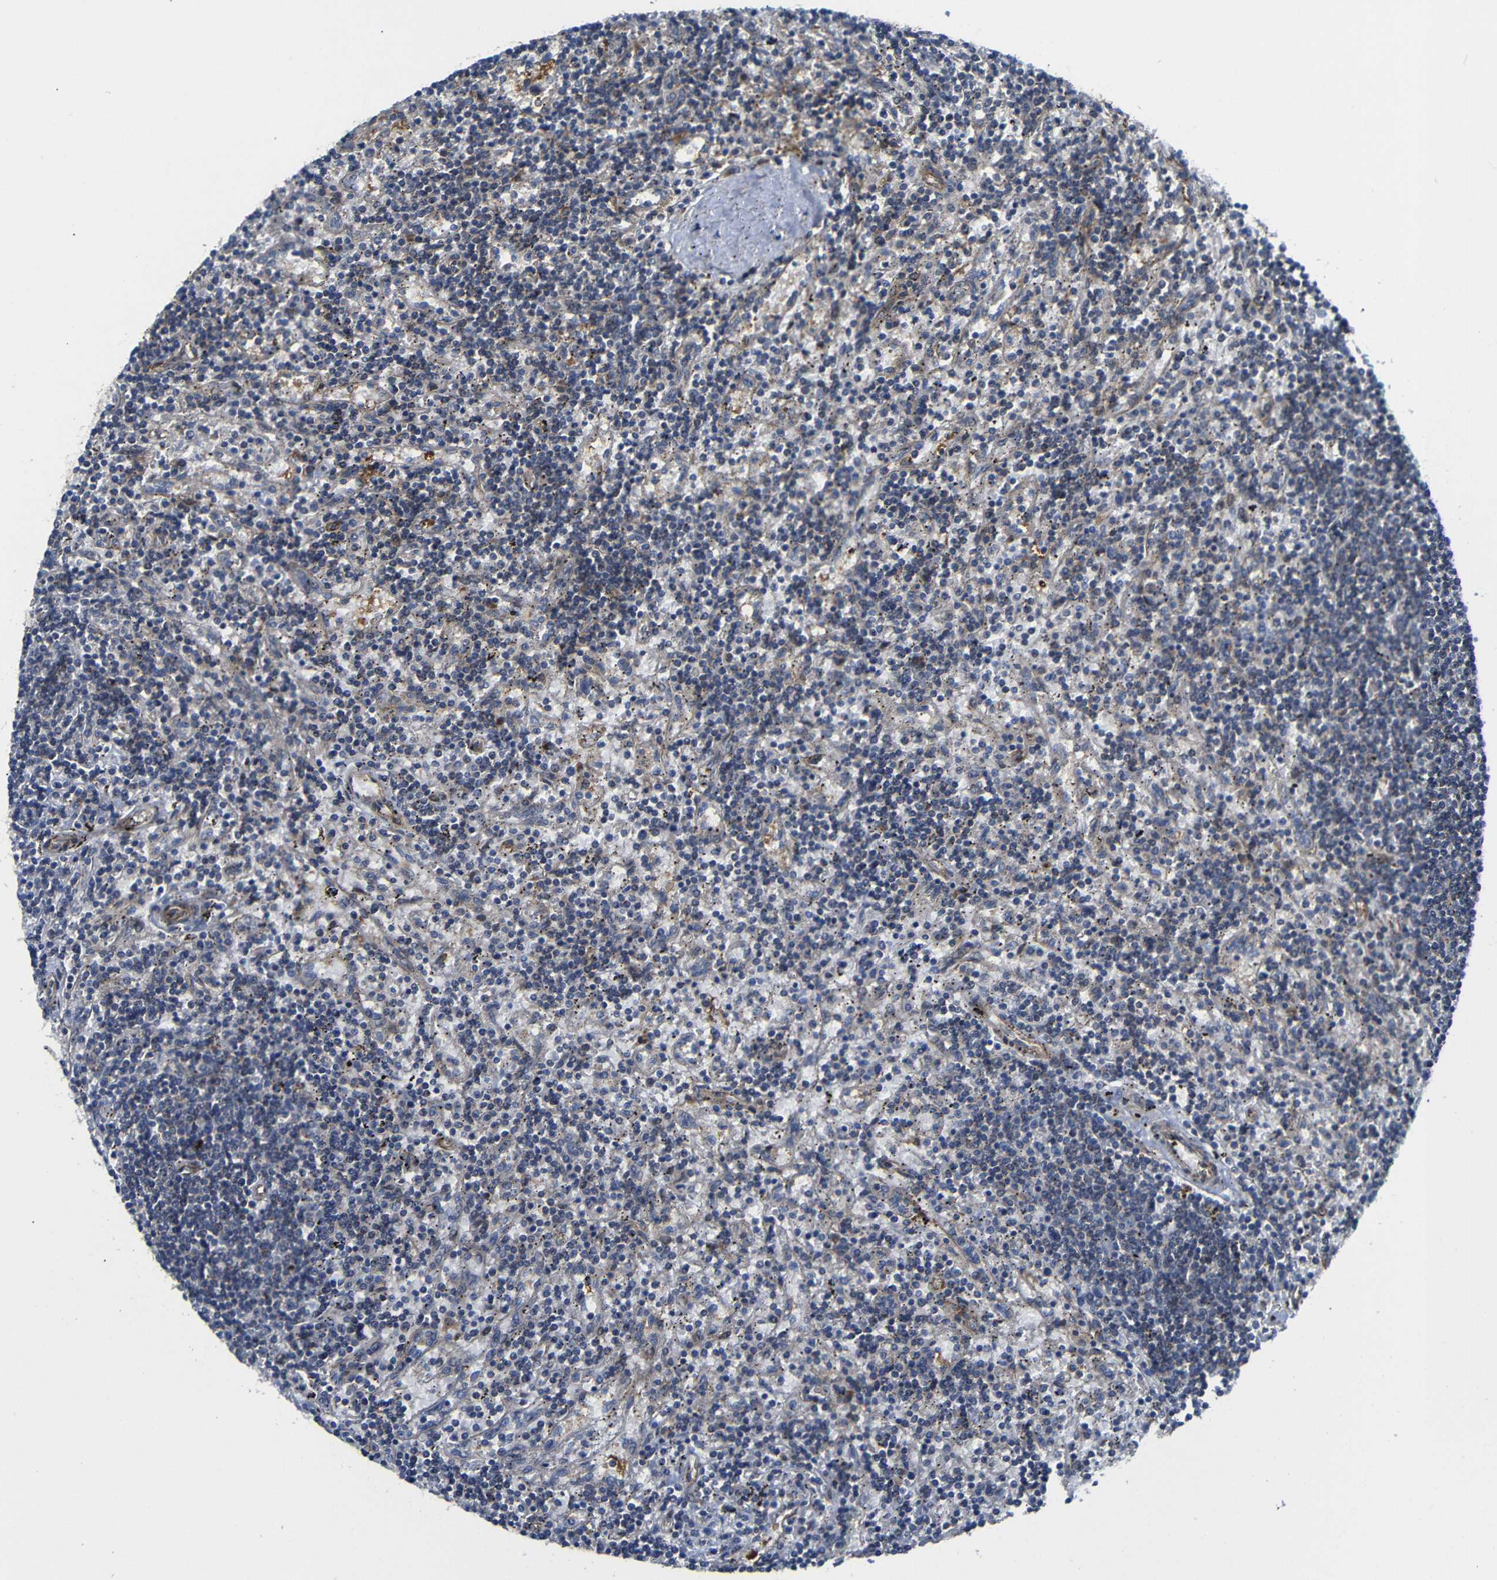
{"staining": {"intensity": "weak", "quantity": "25%-75%", "location": "cytoplasmic/membranous"}, "tissue": "lymphoma", "cell_type": "Tumor cells", "image_type": "cancer", "snomed": [{"axis": "morphology", "description": "Malignant lymphoma, non-Hodgkin's type, Low grade"}, {"axis": "topography", "description": "Spleen"}], "caption": "IHC (DAB (3,3'-diaminobenzidine)) staining of lymphoma displays weak cytoplasmic/membranous protein staining in approximately 25%-75% of tumor cells. (DAB (3,3'-diaminobenzidine) IHC, brown staining for protein, blue staining for nuclei).", "gene": "PARP14", "patient": {"sex": "male", "age": 76}}